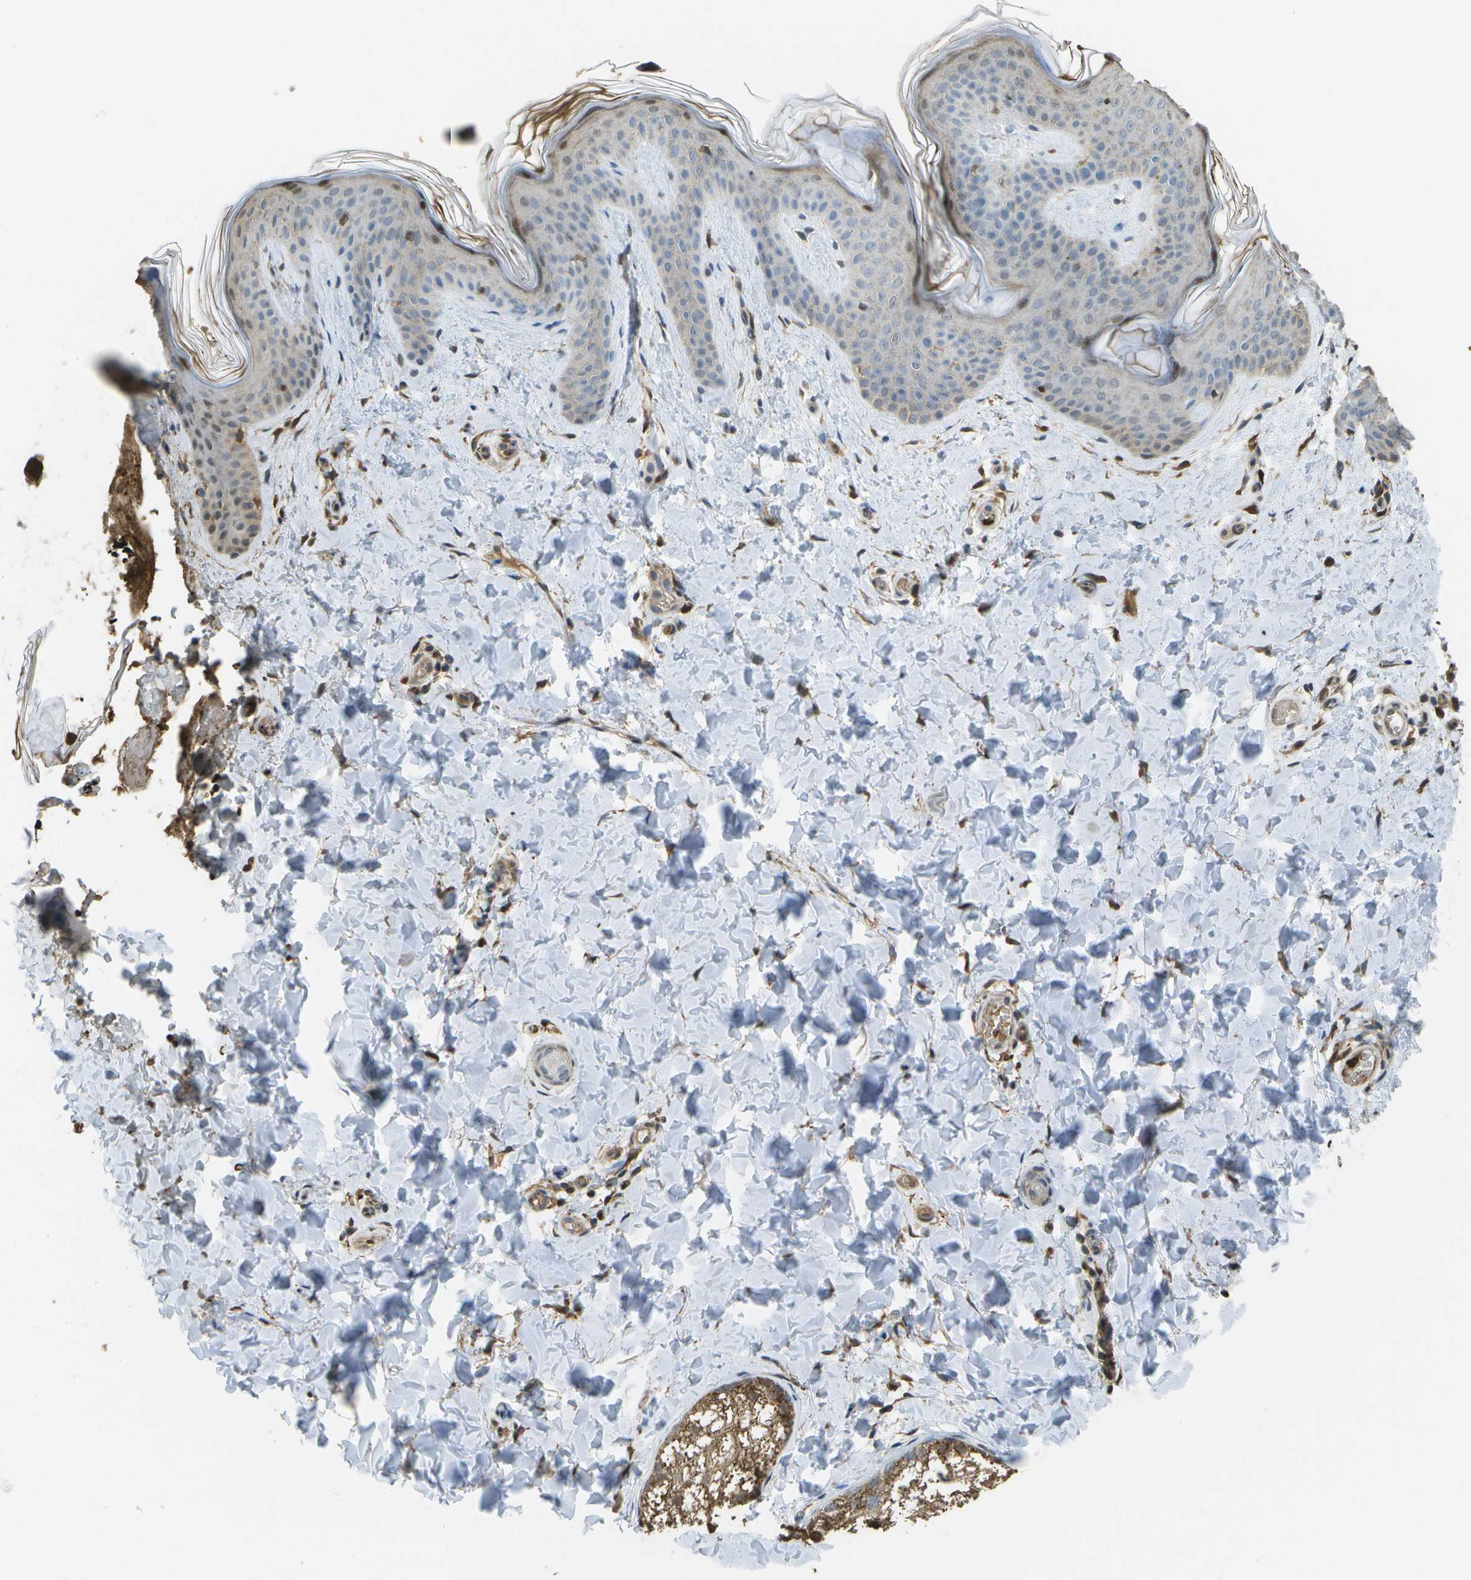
{"staining": {"intensity": "moderate", "quantity": ">75%", "location": "cytoplasmic/membranous"}, "tissue": "skin", "cell_type": "Fibroblasts", "image_type": "normal", "snomed": [{"axis": "morphology", "description": "Normal tissue, NOS"}, {"axis": "topography", "description": "Skin"}], "caption": "Immunohistochemical staining of benign human skin displays >75% levels of moderate cytoplasmic/membranous protein positivity in approximately >75% of fibroblasts. Nuclei are stained in blue.", "gene": "CACHD1", "patient": {"sex": "female", "age": 17}}